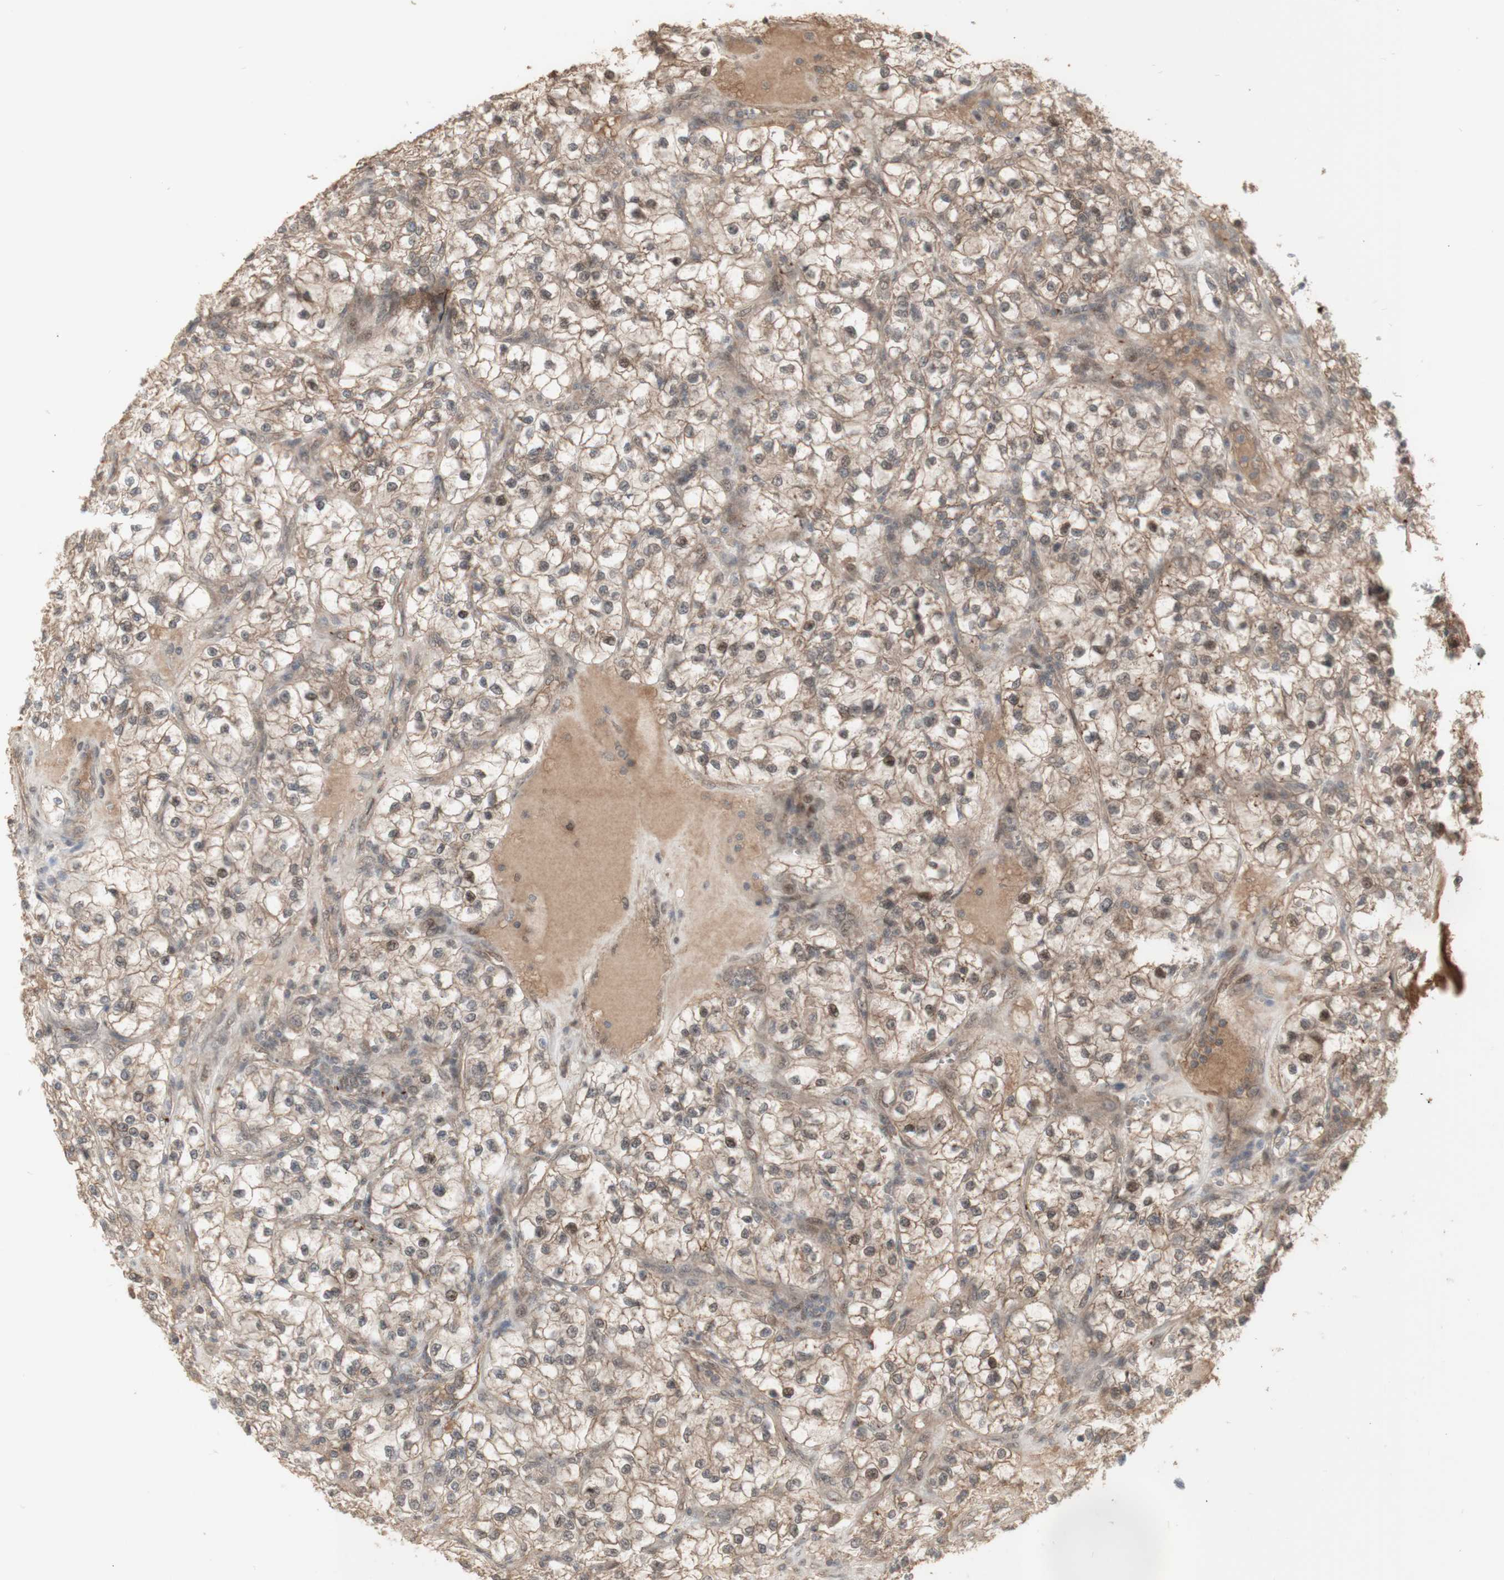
{"staining": {"intensity": "moderate", "quantity": ">75%", "location": "cytoplasmic/membranous,nuclear"}, "tissue": "renal cancer", "cell_type": "Tumor cells", "image_type": "cancer", "snomed": [{"axis": "morphology", "description": "Adenocarcinoma, NOS"}, {"axis": "topography", "description": "Kidney"}], "caption": "Tumor cells reveal medium levels of moderate cytoplasmic/membranous and nuclear expression in about >75% of cells in human renal adenocarcinoma. (DAB (3,3'-diaminobenzidine) IHC with brightfield microscopy, high magnification).", "gene": "ALOX12", "patient": {"sex": "female", "age": 57}}